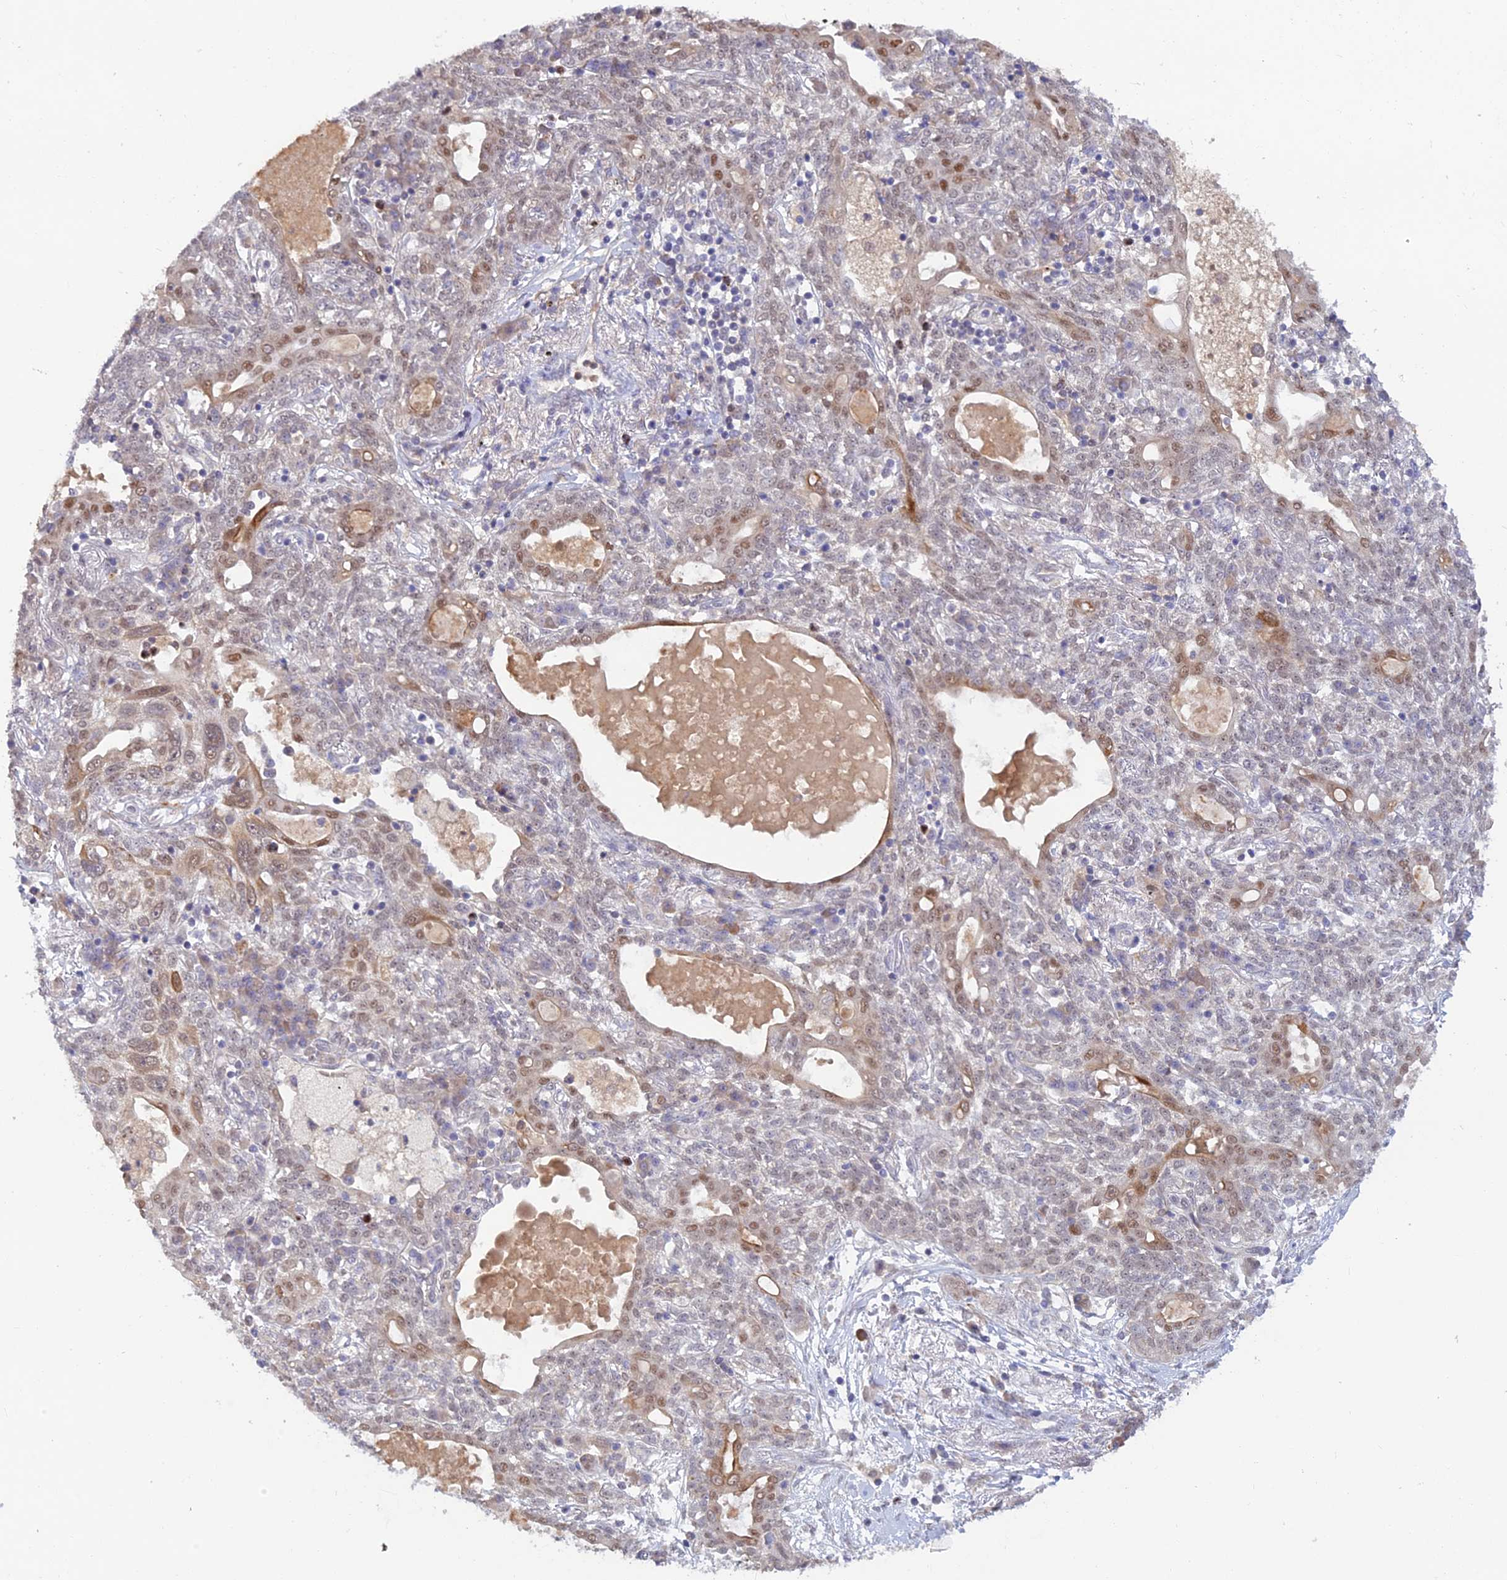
{"staining": {"intensity": "moderate", "quantity": "<25%", "location": "nuclear"}, "tissue": "lung cancer", "cell_type": "Tumor cells", "image_type": "cancer", "snomed": [{"axis": "morphology", "description": "Squamous cell carcinoma, NOS"}, {"axis": "topography", "description": "Lung"}], "caption": "Human lung cancer stained with a brown dye displays moderate nuclear positive staining in about <25% of tumor cells.", "gene": "FASTKD5", "patient": {"sex": "female", "age": 70}}